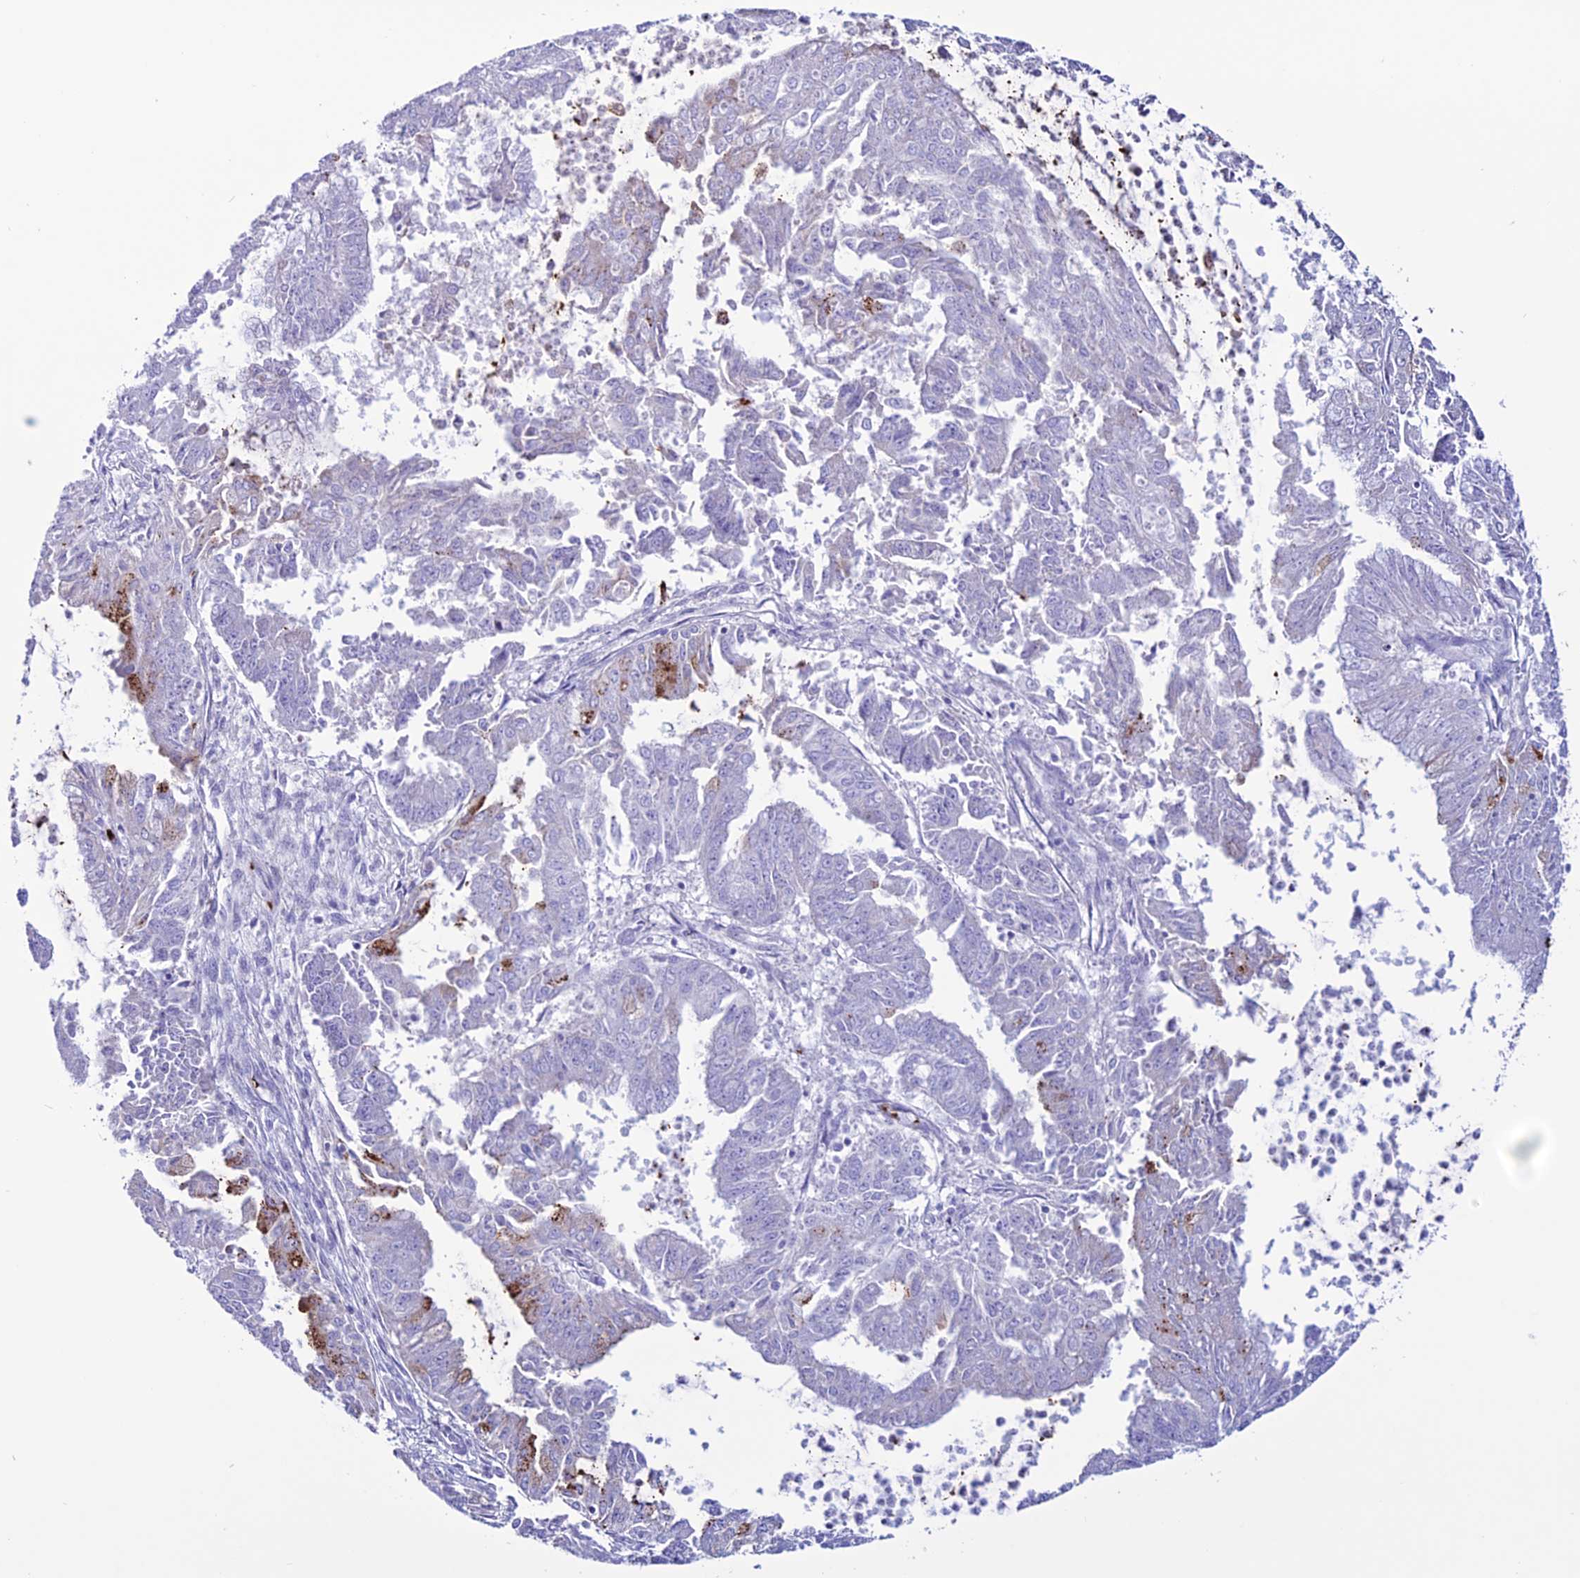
{"staining": {"intensity": "negative", "quantity": "none", "location": "none"}, "tissue": "endometrial cancer", "cell_type": "Tumor cells", "image_type": "cancer", "snomed": [{"axis": "morphology", "description": "Adenocarcinoma, NOS"}, {"axis": "topography", "description": "Endometrium"}], "caption": "Immunohistochemistry (IHC) micrograph of endometrial cancer stained for a protein (brown), which displays no staining in tumor cells. (DAB (3,3'-diaminobenzidine) immunohistochemistry visualized using brightfield microscopy, high magnification).", "gene": "C21orf140", "patient": {"sex": "female", "age": 73}}